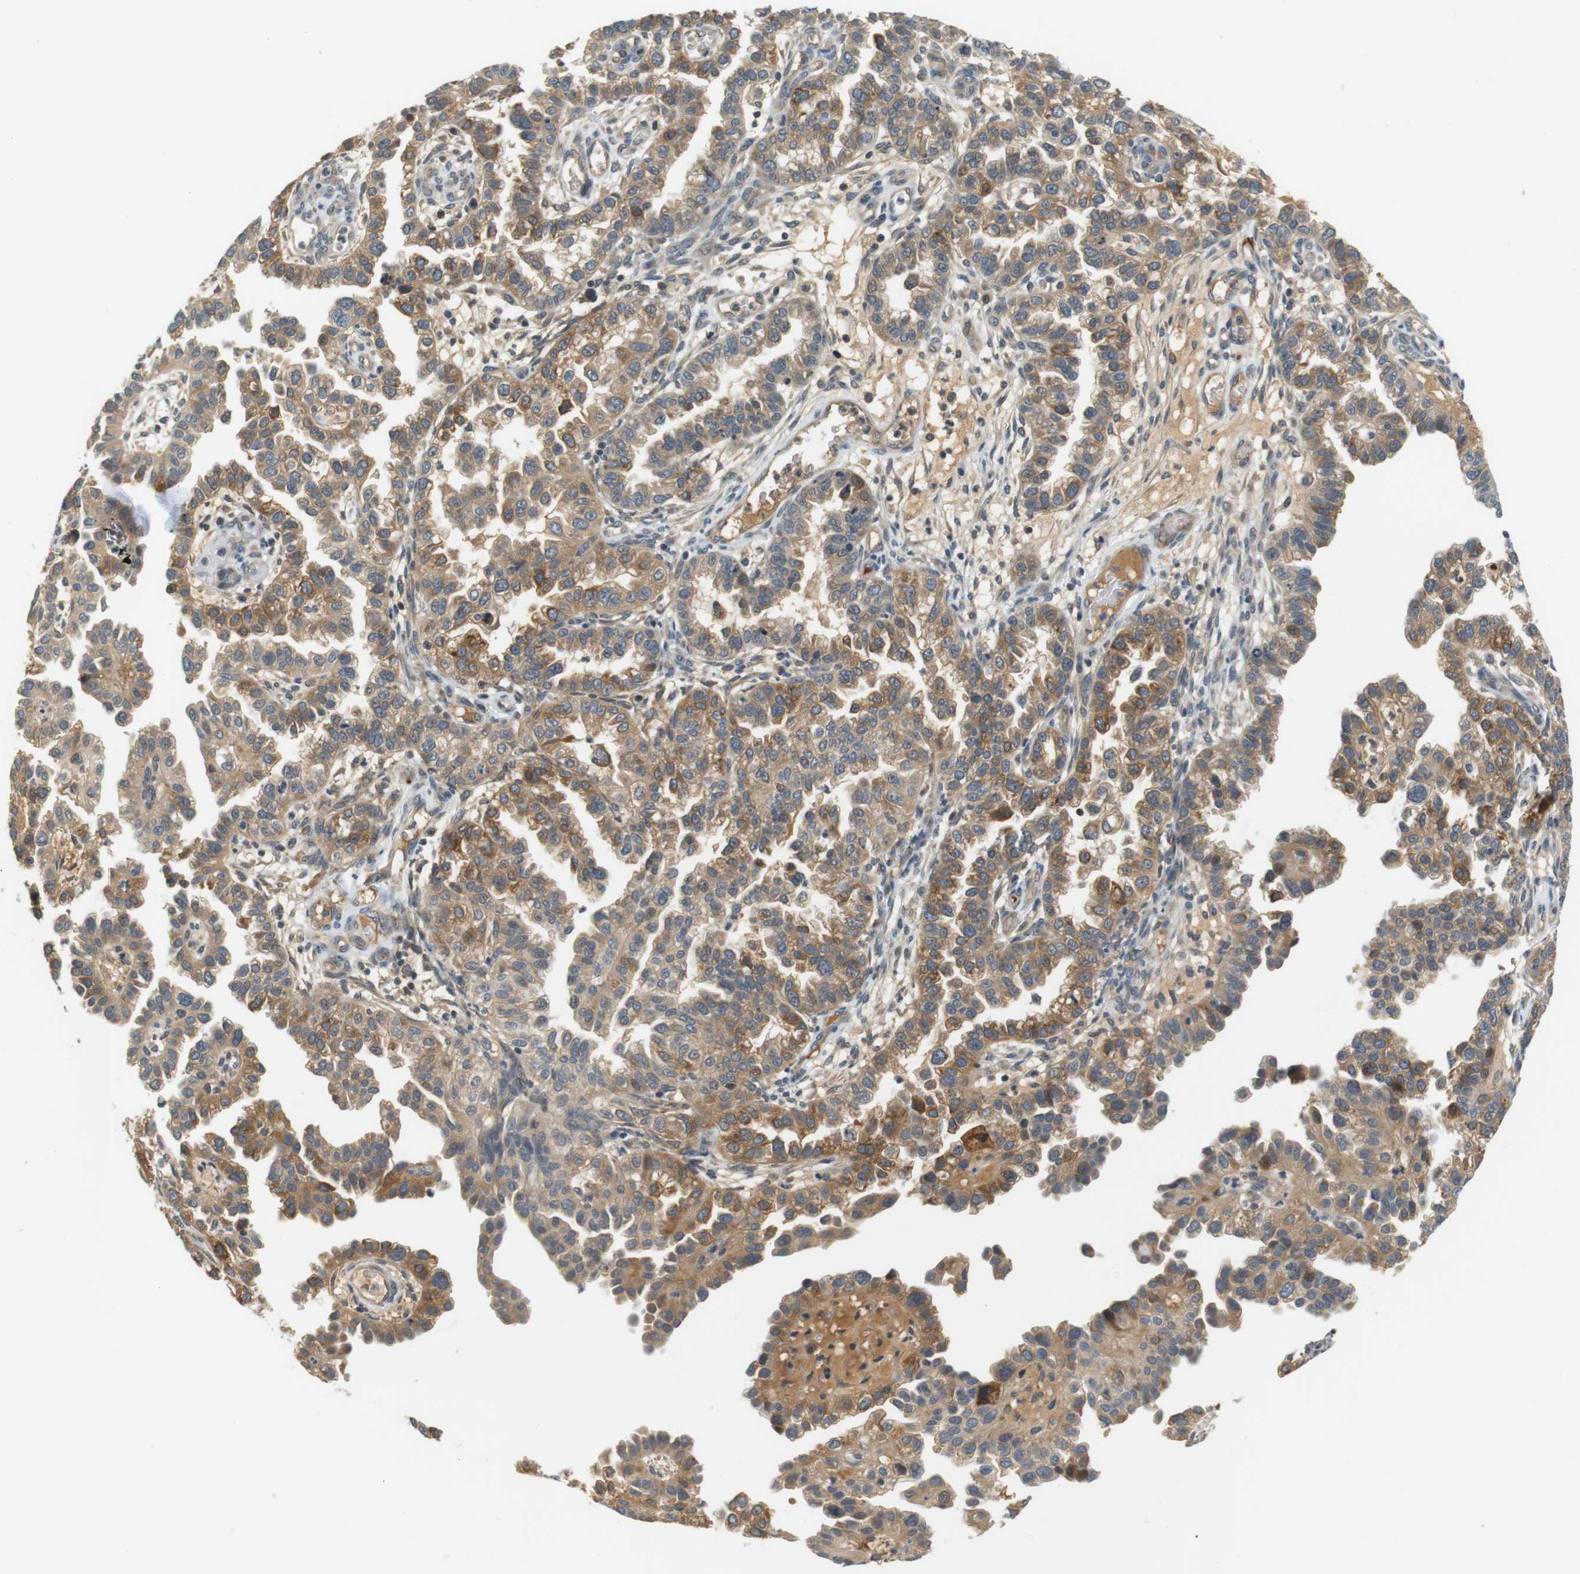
{"staining": {"intensity": "moderate", "quantity": "25%-75%", "location": "cytoplasmic/membranous"}, "tissue": "endometrial cancer", "cell_type": "Tumor cells", "image_type": "cancer", "snomed": [{"axis": "morphology", "description": "Adenocarcinoma, NOS"}, {"axis": "topography", "description": "Endometrium"}], "caption": "This is an image of immunohistochemistry (IHC) staining of endometrial cancer (adenocarcinoma), which shows moderate expression in the cytoplasmic/membranous of tumor cells.", "gene": "WNT7A", "patient": {"sex": "female", "age": 85}}